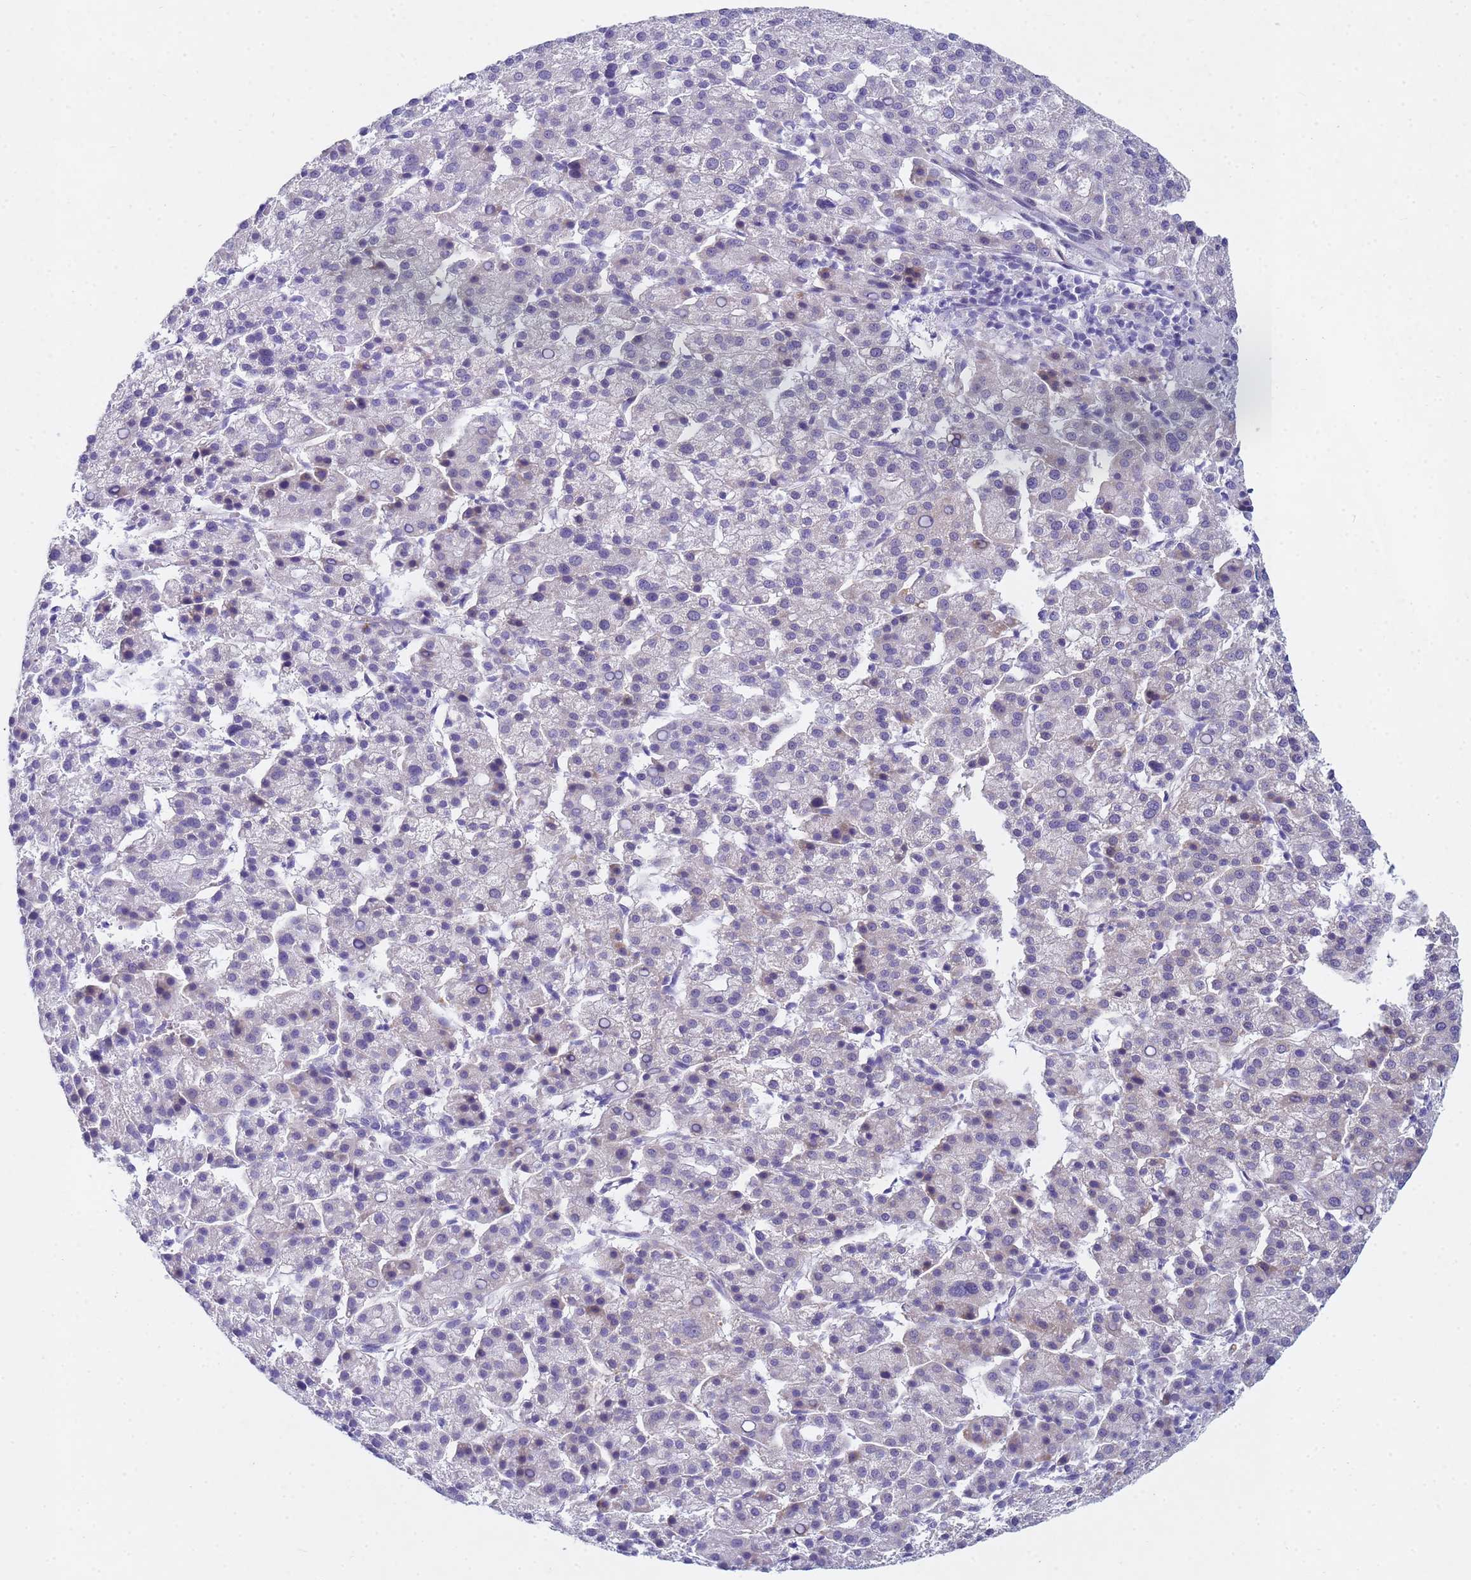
{"staining": {"intensity": "negative", "quantity": "none", "location": "none"}, "tissue": "liver cancer", "cell_type": "Tumor cells", "image_type": "cancer", "snomed": [{"axis": "morphology", "description": "Carcinoma, Hepatocellular, NOS"}, {"axis": "topography", "description": "Liver"}], "caption": "Immunohistochemistry (IHC) of human liver cancer (hepatocellular carcinoma) displays no positivity in tumor cells.", "gene": "TNPO2", "patient": {"sex": "female", "age": 58}}